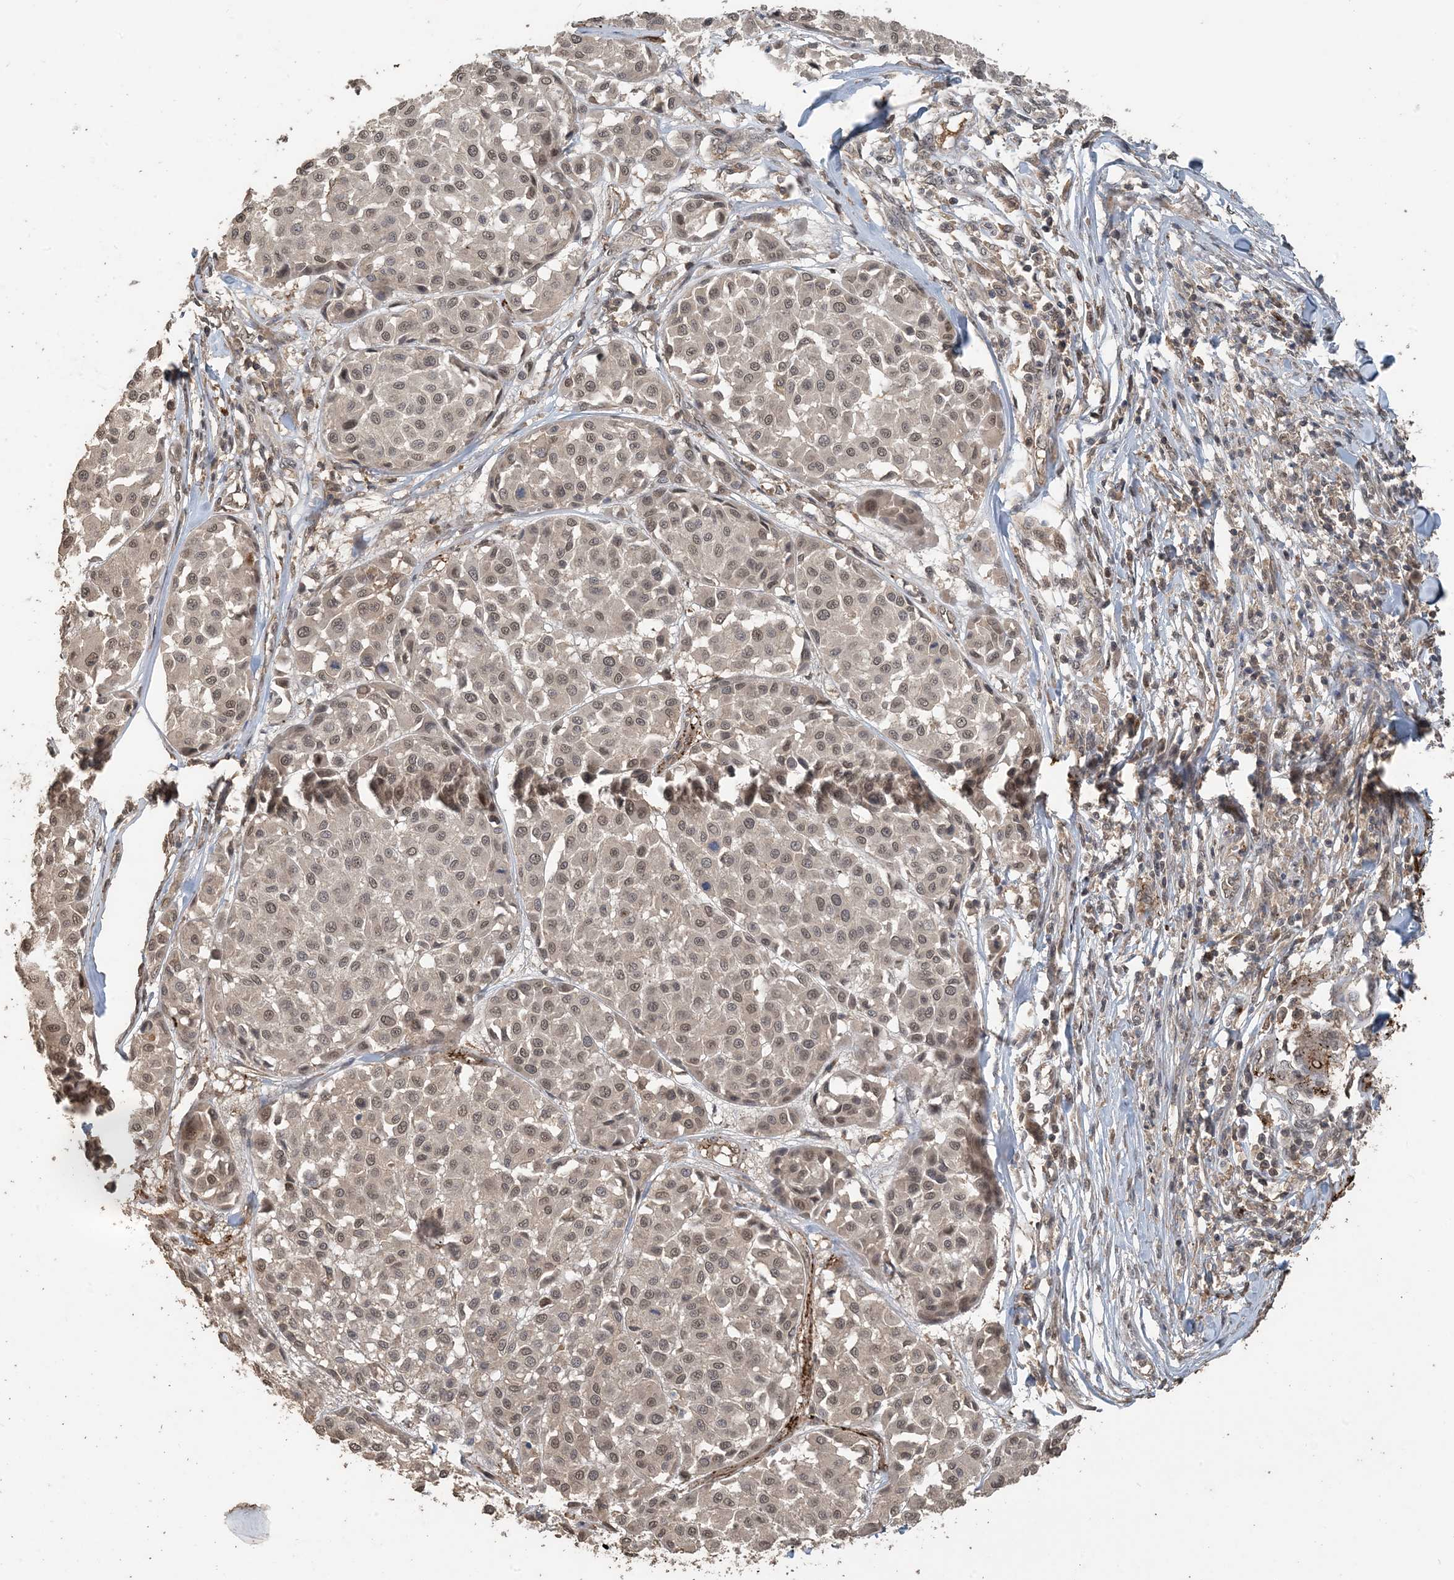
{"staining": {"intensity": "weak", "quantity": ">75%", "location": "nuclear"}, "tissue": "melanoma", "cell_type": "Tumor cells", "image_type": "cancer", "snomed": [{"axis": "morphology", "description": "Malignant melanoma, Metastatic site"}, {"axis": "topography", "description": "Soft tissue"}], "caption": "A brown stain highlights weak nuclear expression of a protein in human melanoma tumor cells. (DAB (3,3'-diaminobenzidine) IHC, brown staining for protein, blue staining for nuclei).", "gene": "ZC3H12A", "patient": {"sex": "male", "age": 41}}